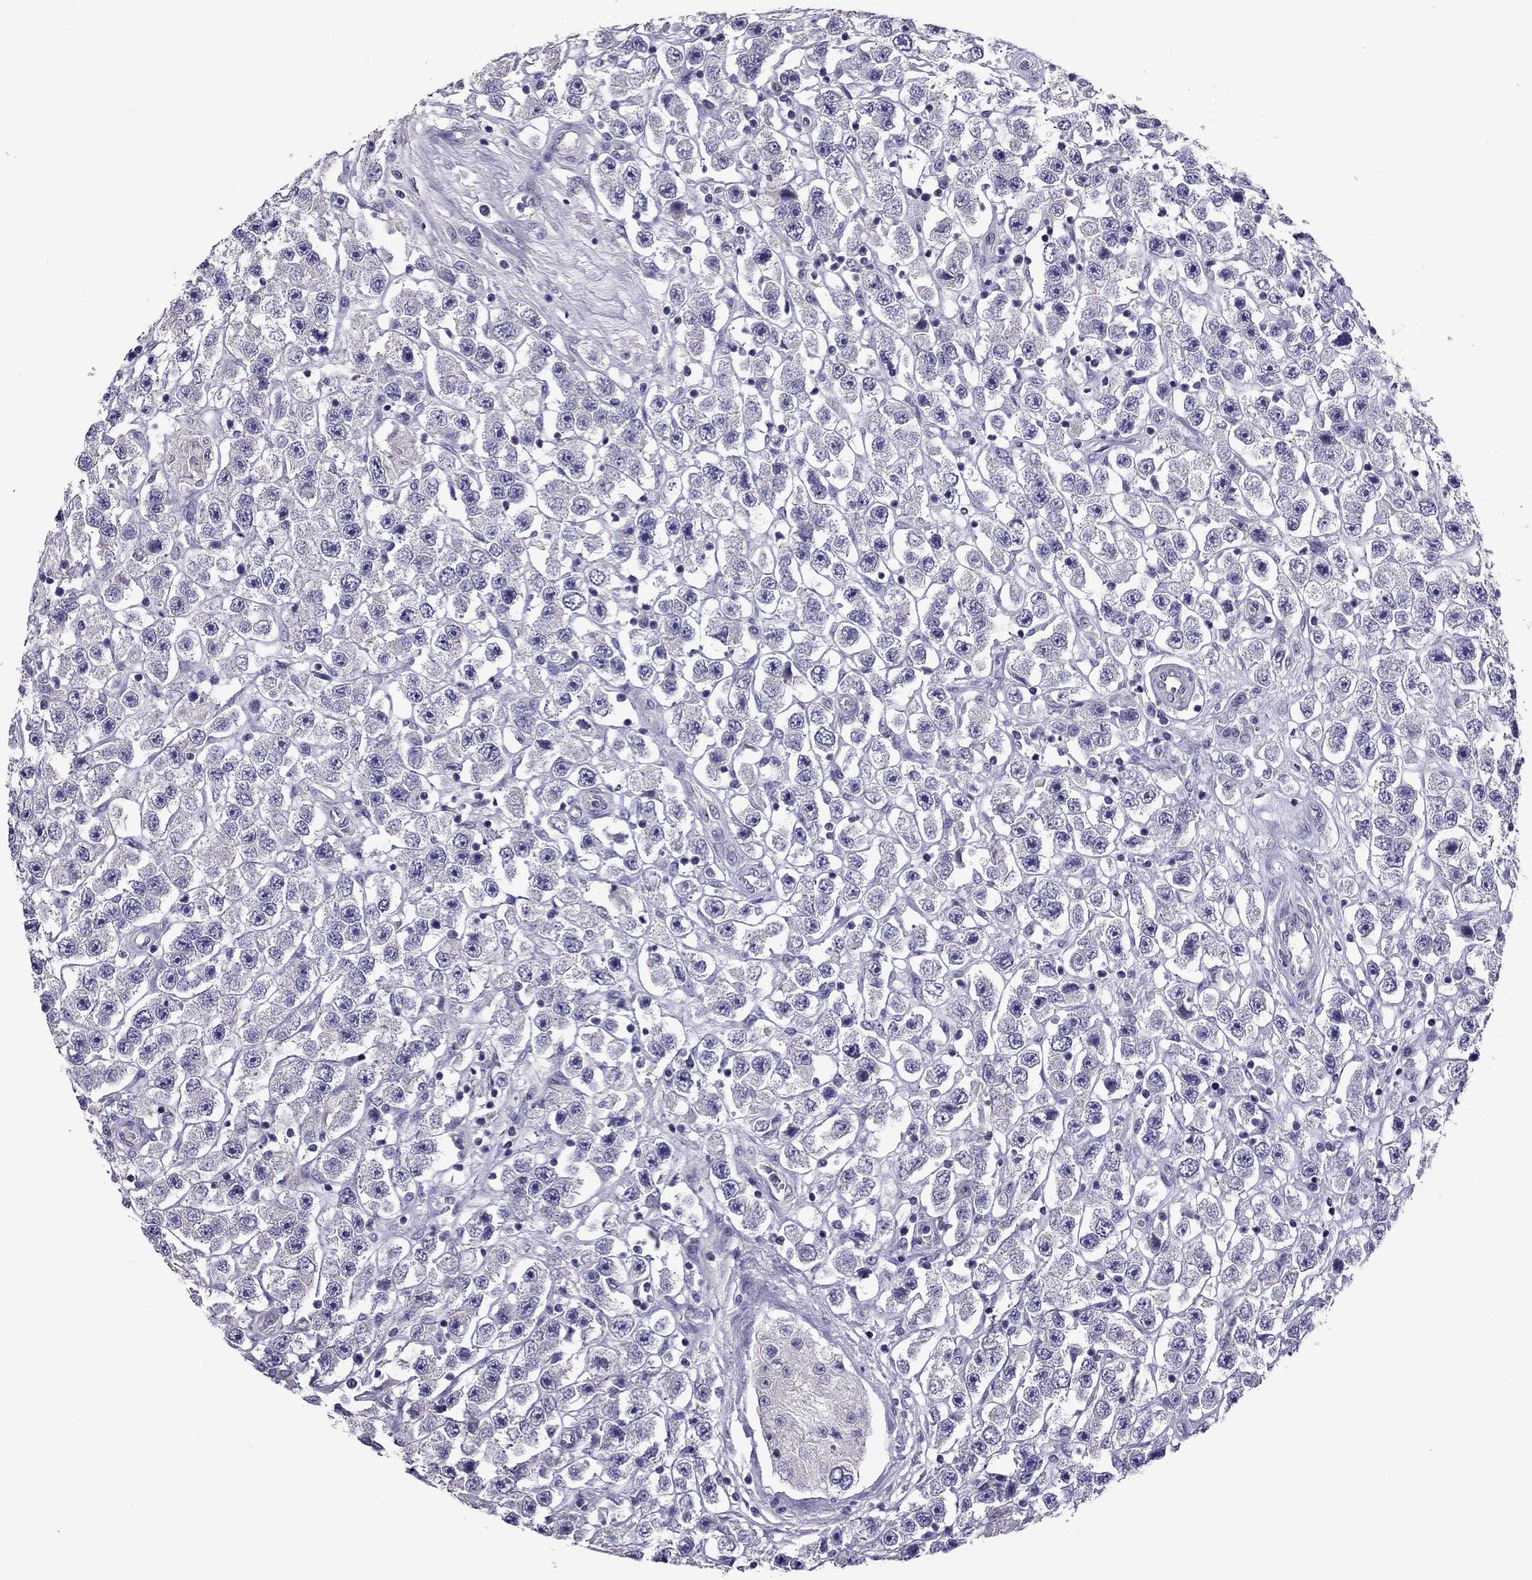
{"staining": {"intensity": "negative", "quantity": "none", "location": "none"}, "tissue": "testis cancer", "cell_type": "Tumor cells", "image_type": "cancer", "snomed": [{"axis": "morphology", "description": "Seminoma, NOS"}, {"axis": "topography", "description": "Testis"}], "caption": "Immunohistochemical staining of seminoma (testis) reveals no significant positivity in tumor cells.", "gene": "SLC16A8", "patient": {"sex": "male", "age": 45}}